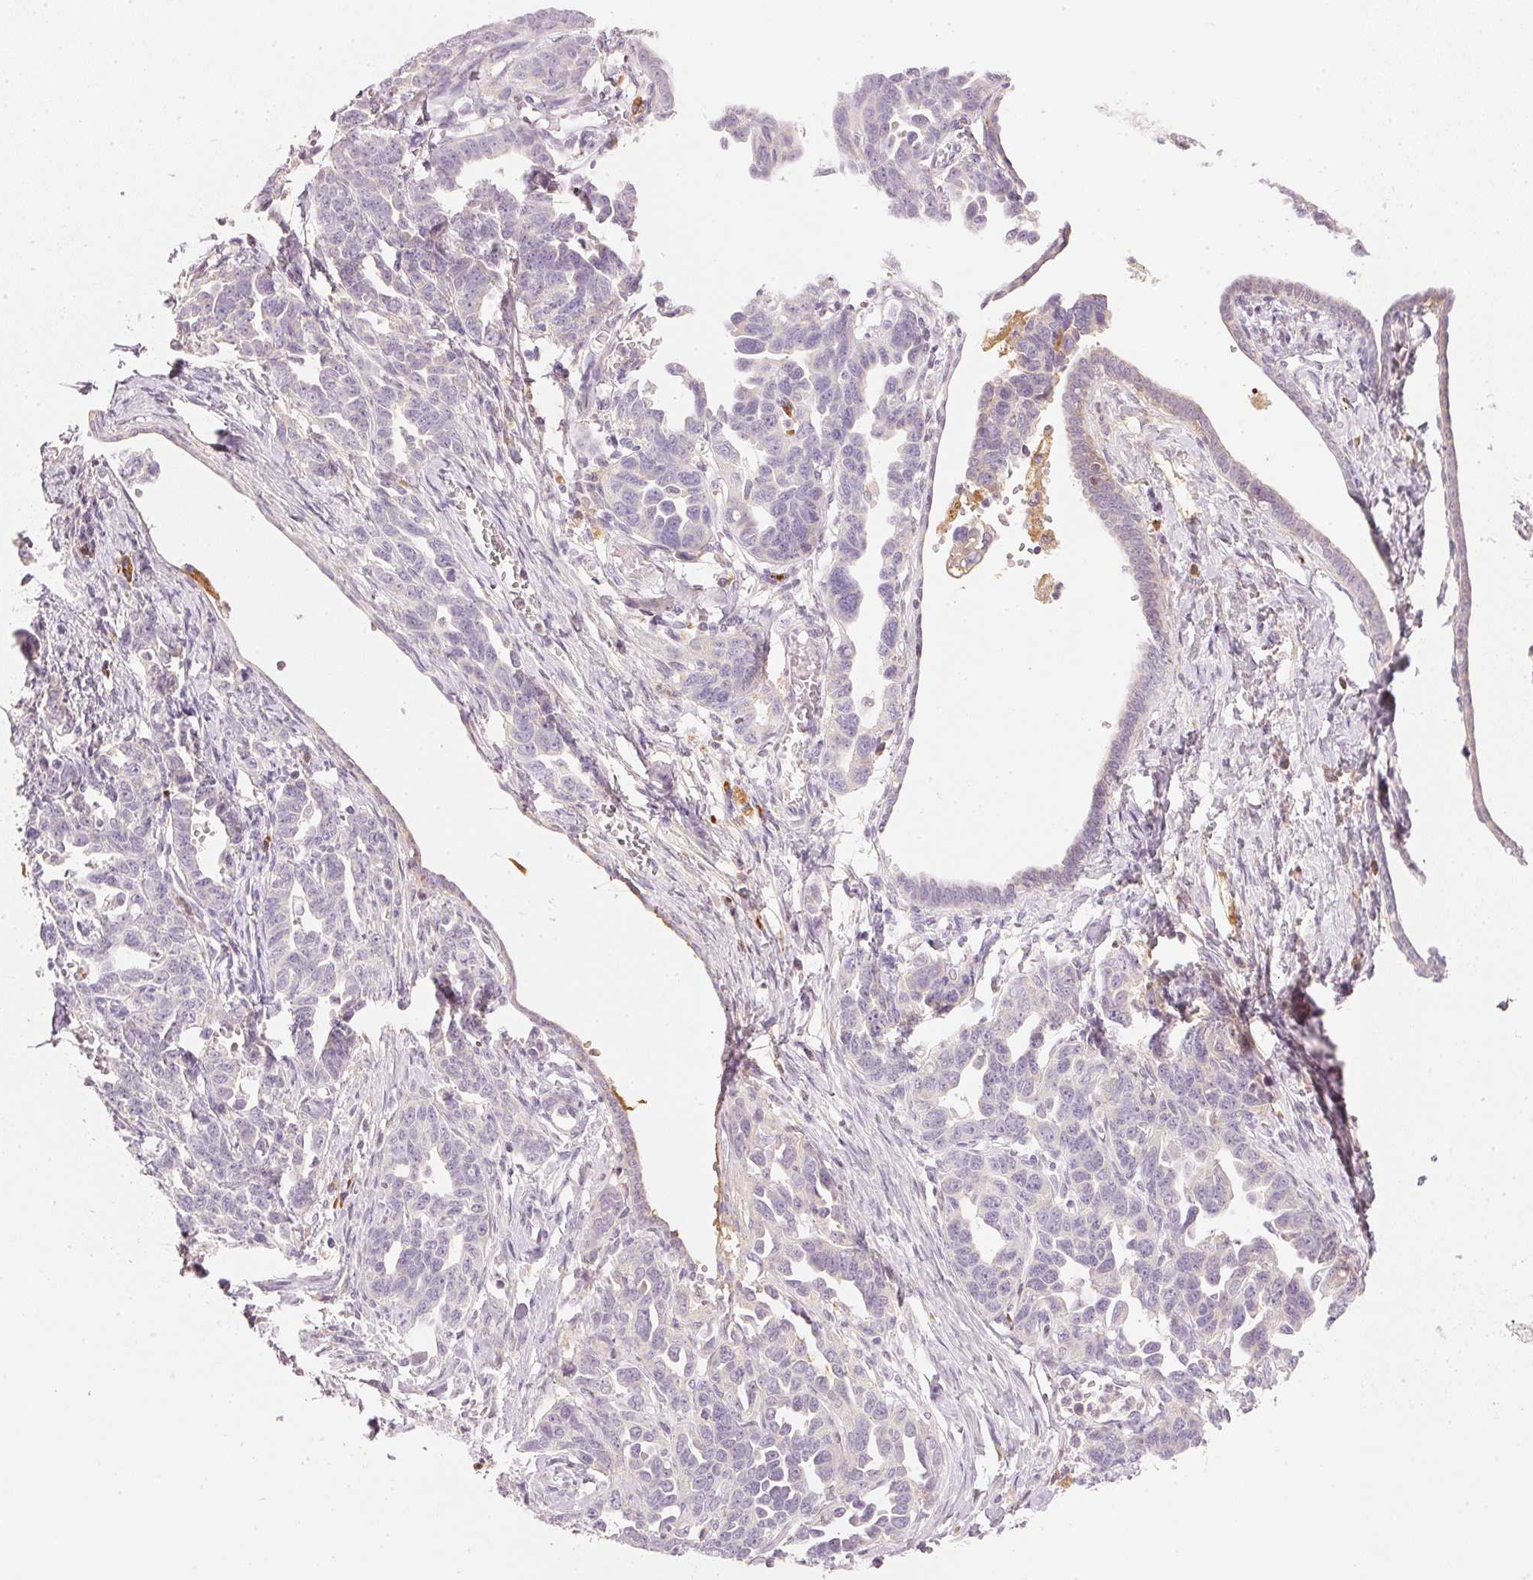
{"staining": {"intensity": "negative", "quantity": "none", "location": "none"}, "tissue": "ovarian cancer", "cell_type": "Tumor cells", "image_type": "cancer", "snomed": [{"axis": "morphology", "description": "Cystadenocarcinoma, serous, NOS"}, {"axis": "topography", "description": "Ovary"}], "caption": "DAB immunohistochemical staining of ovarian cancer (serous cystadenocarcinoma) reveals no significant expression in tumor cells. The staining was performed using DAB (3,3'-diaminobenzidine) to visualize the protein expression in brown, while the nuclei were stained in blue with hematoxylin (Magnification: 20x).", "gene": "RMDN2", "patient": {"sex": "female", "age": 69}}